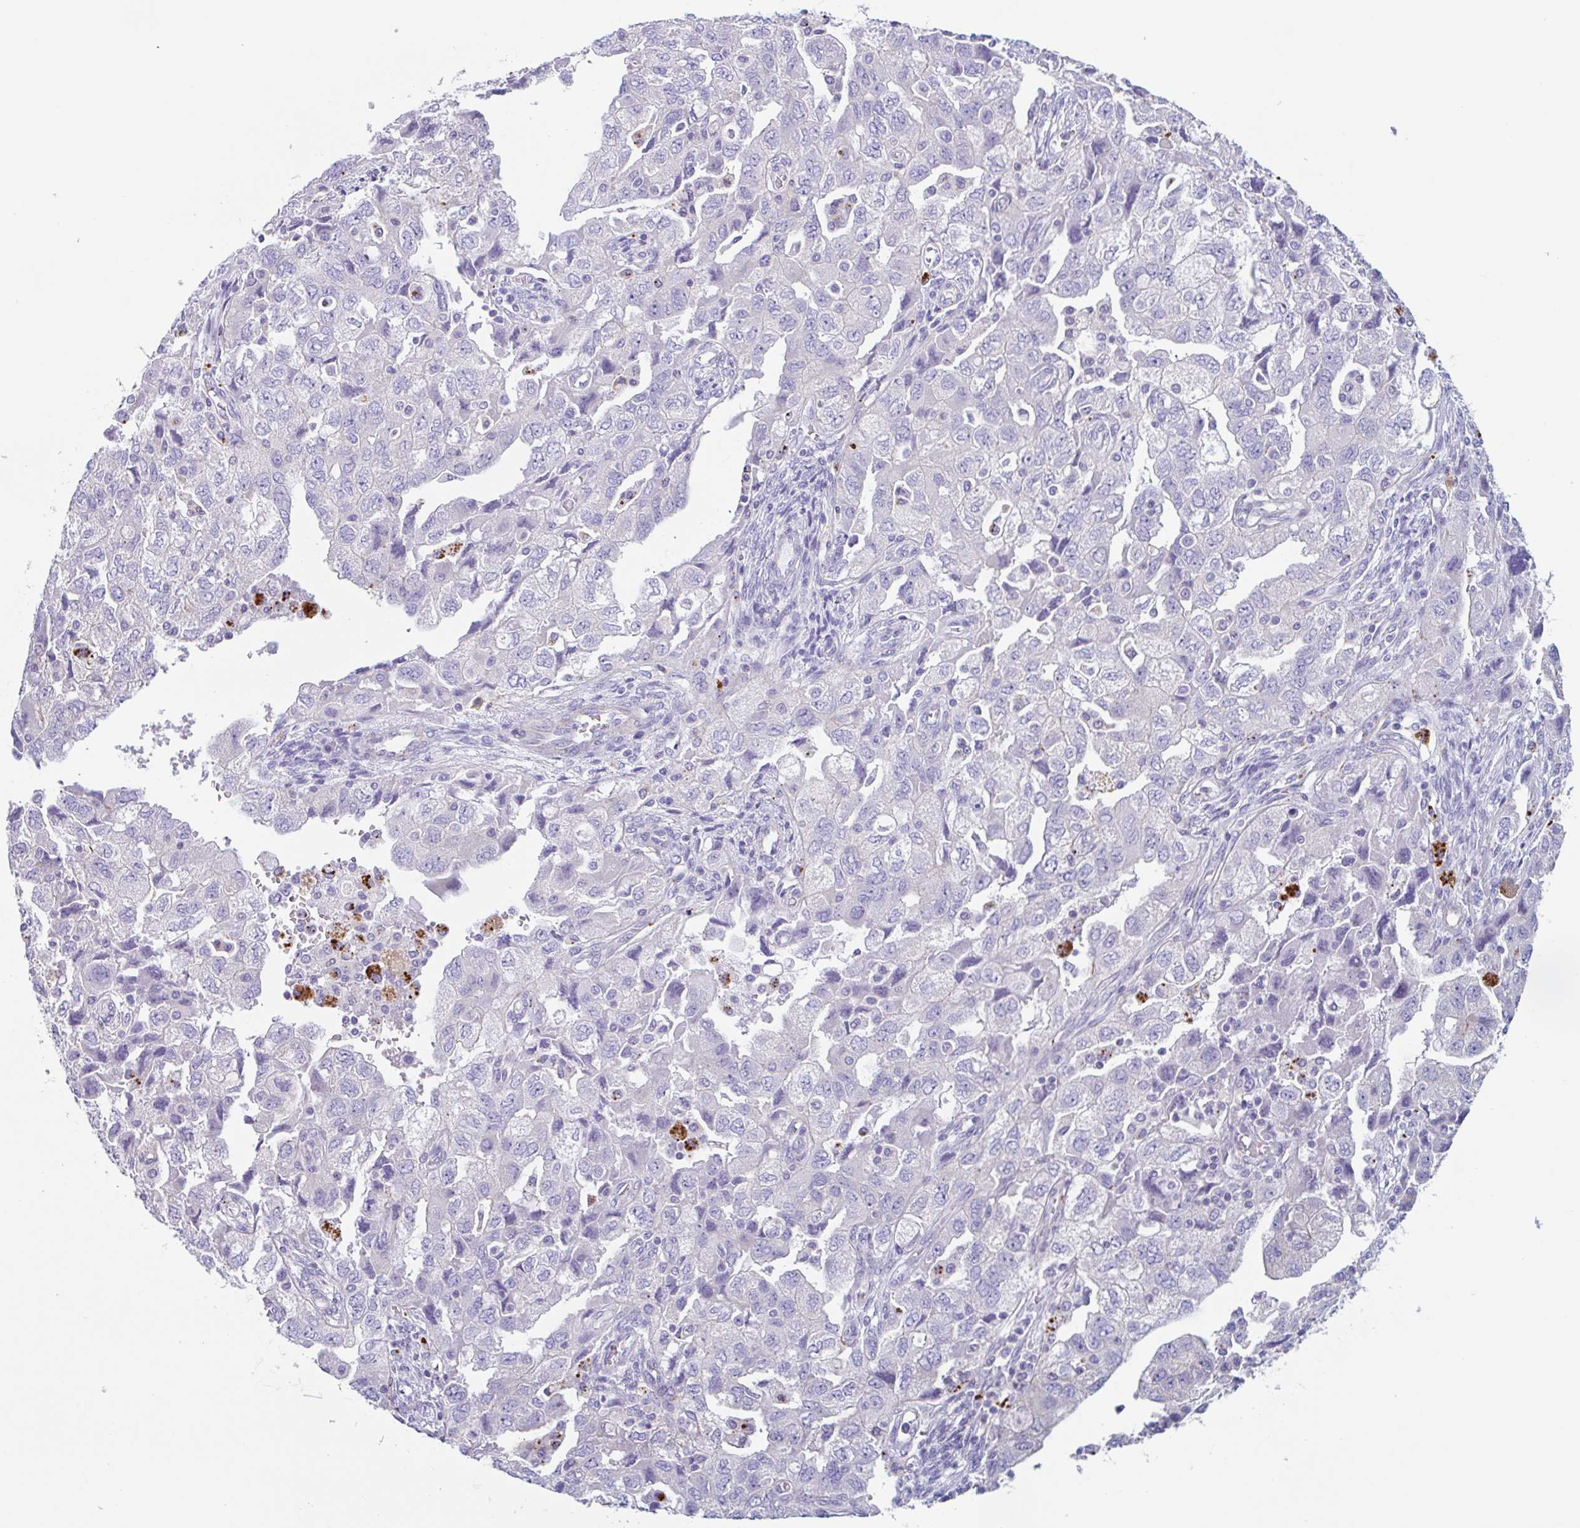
{"staining": {"intensity": "negative", "quantity": "none", "location": "none"}, "tissue": "ovarian cancer", "cell_type": "Tumor cells", "image_type": "cancer", "snomed": [{"axis": "morphology", "description": "Carcinoma, NOS"}, {"axis": "morphology", "description": "Cystadenocarcinoma, serous, NOS"}, {"axis": "topography", "description": "Ovary"}], "caption": "This is an immunohistochemistry (IHC) histopathology image of ovarian cancer. There is no staining in tumor cells.", "gene": "LENG9", "patient": {"sex": "female", "age": 69}}